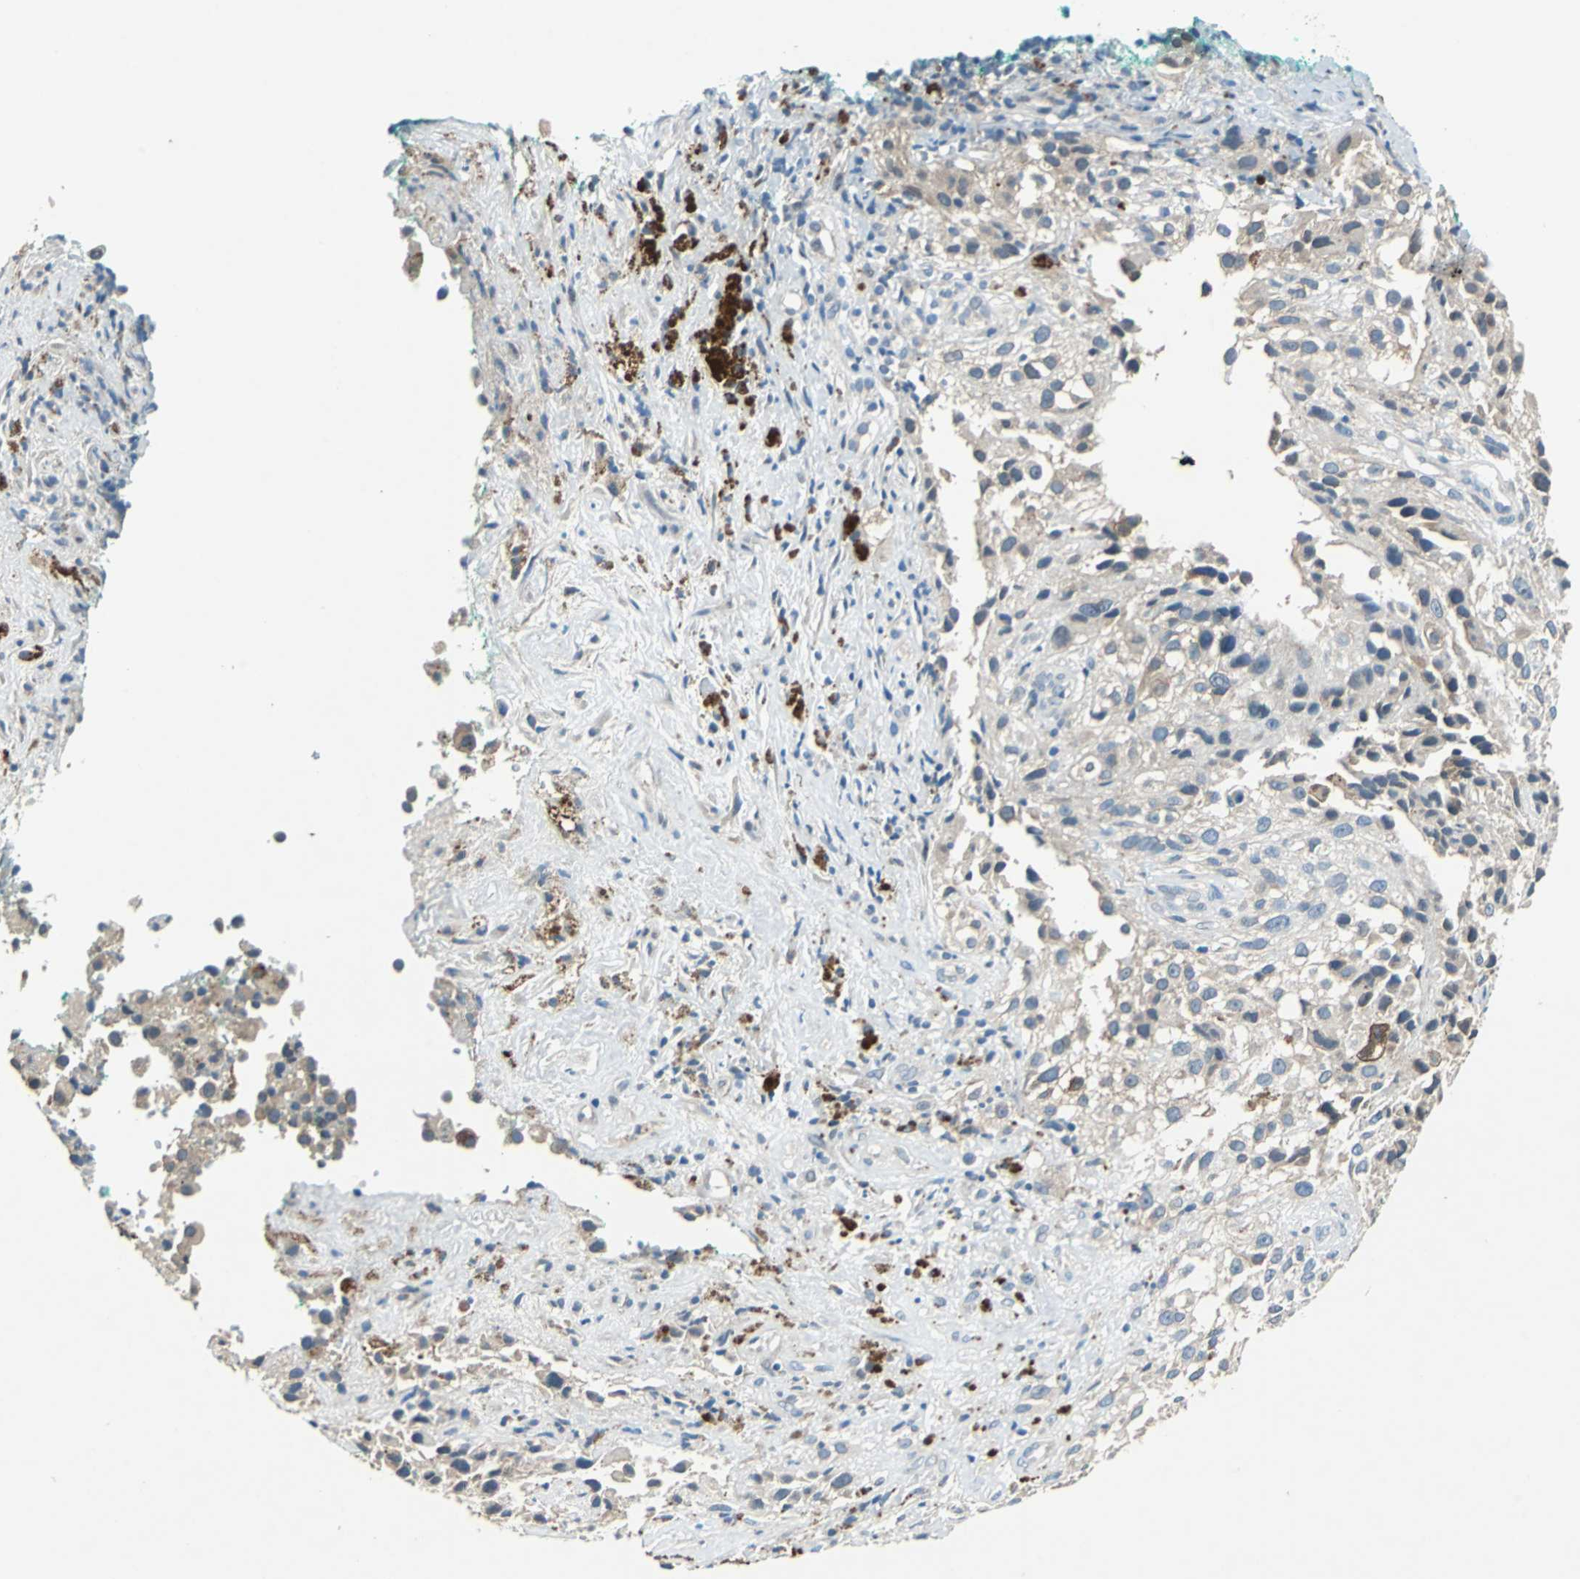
{"staining": {"intensity": "weak", "quantity": "<25%", "location": "cytoplasmic/membranous"}, "tissue": "melanoma", "cell_type": "Tumor cells", "image_type": "cancer", "snomed": [{"axis": "morphology", "description": "Necrosis, NOS"}, {"axis": "morphology", "description": "Malignant melanoma, NOS"}, {"axis": "topography", "description": "Skin"}], "caption": "High power microscopy image of an IHC micrograph of malignant melanoma, revealing no significant positivity in tumor cells.", "gene": "SLC19A2", "patient": {"sex": "female", "age": 87}}